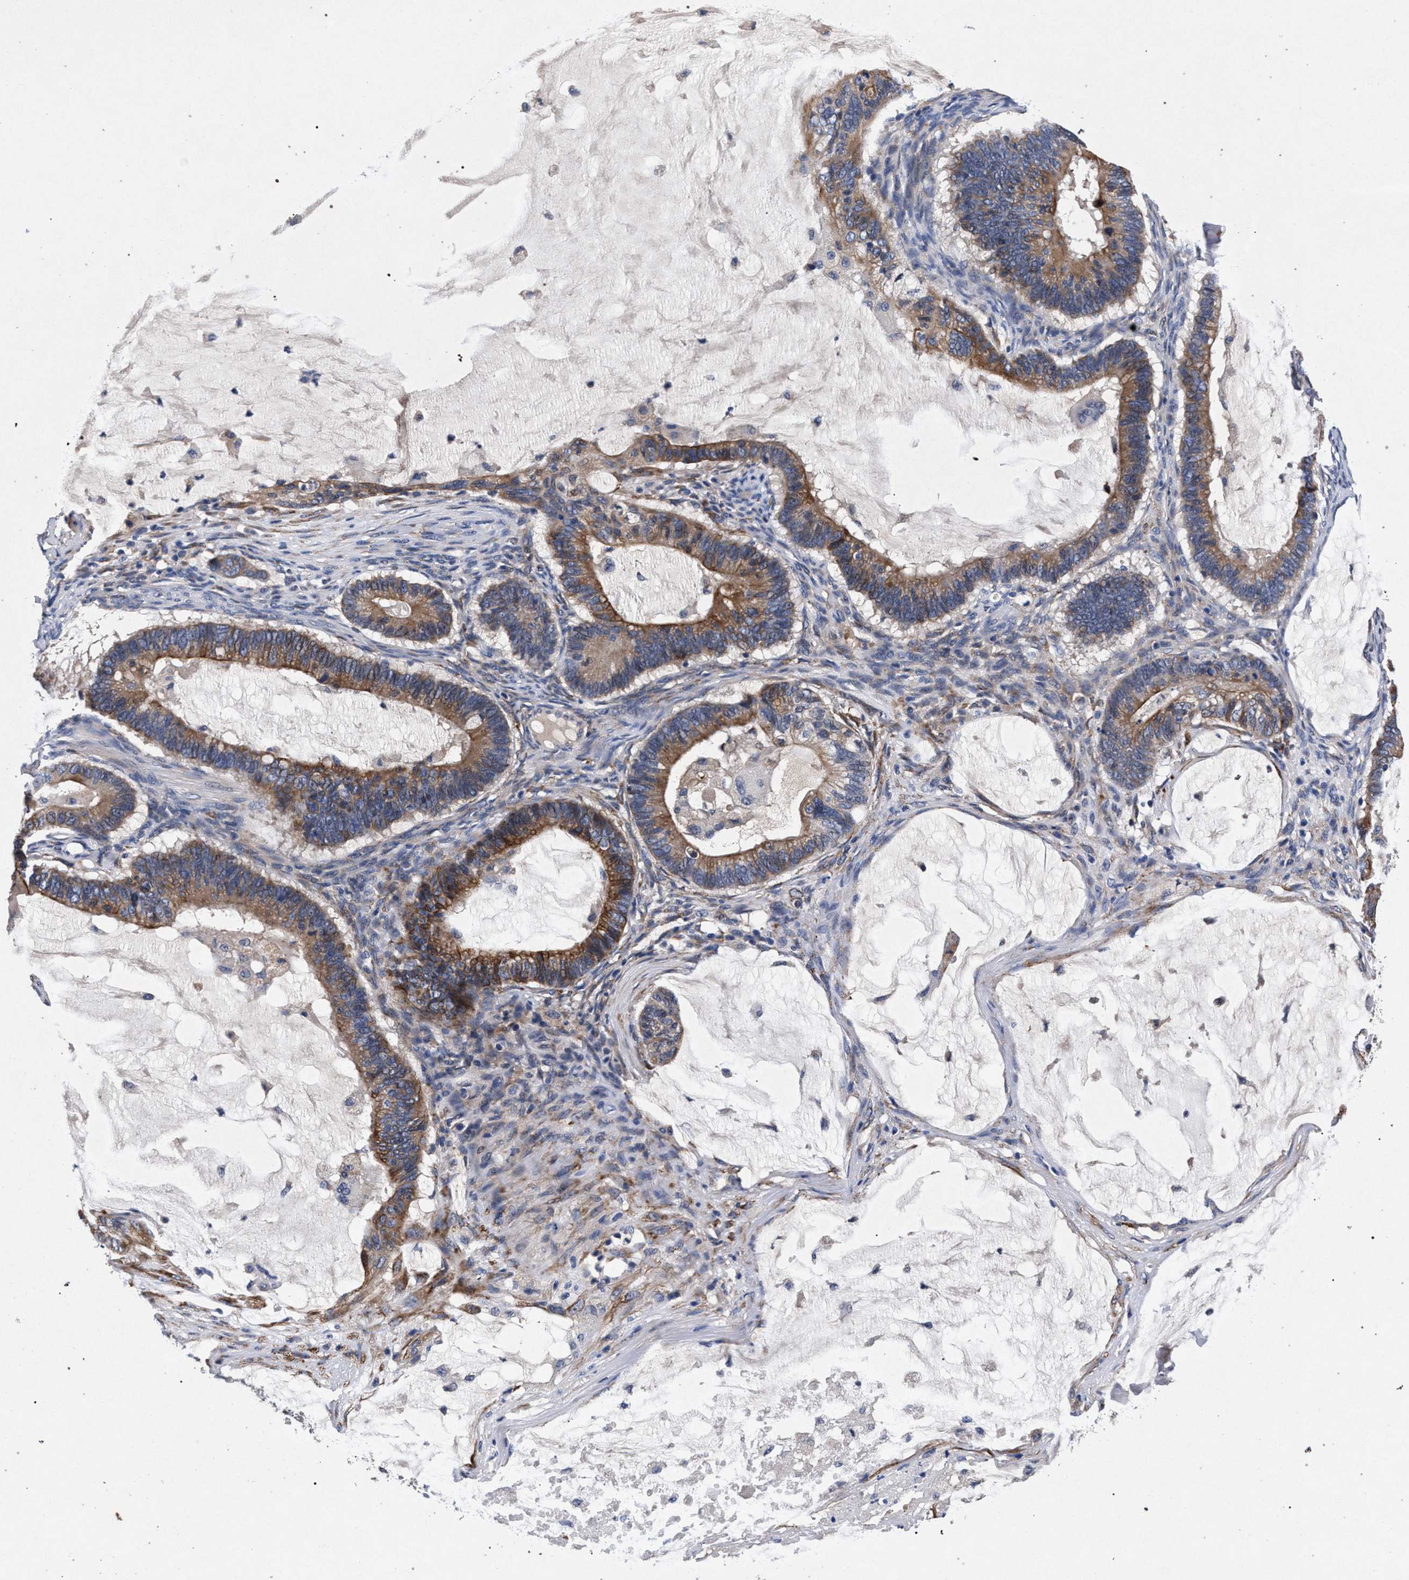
{"staining": {"intensity": "moderate", "quantity": "25%-75%", "location": "cytoplasmic/membranous"}, "tissue": "ovarian cancer", "cell_type": "Tumor cells", "image_type": "cancer", "snomed": [{"axis": "morphology", "description": "Cystadenocarcinoma, mucinous, NOS"}, {"axis": "topography", "description": "Ovary"}], "caption": "A brown stain highlights moderate cytoplasmic/membranous staining of a protein in ovarian cancer tumor cells. Immunohistochemistry stains the protein in brown and the nuclei are stained blue.", "gene": "NEK7", "patient": {"sex": "female", "age": 61}}